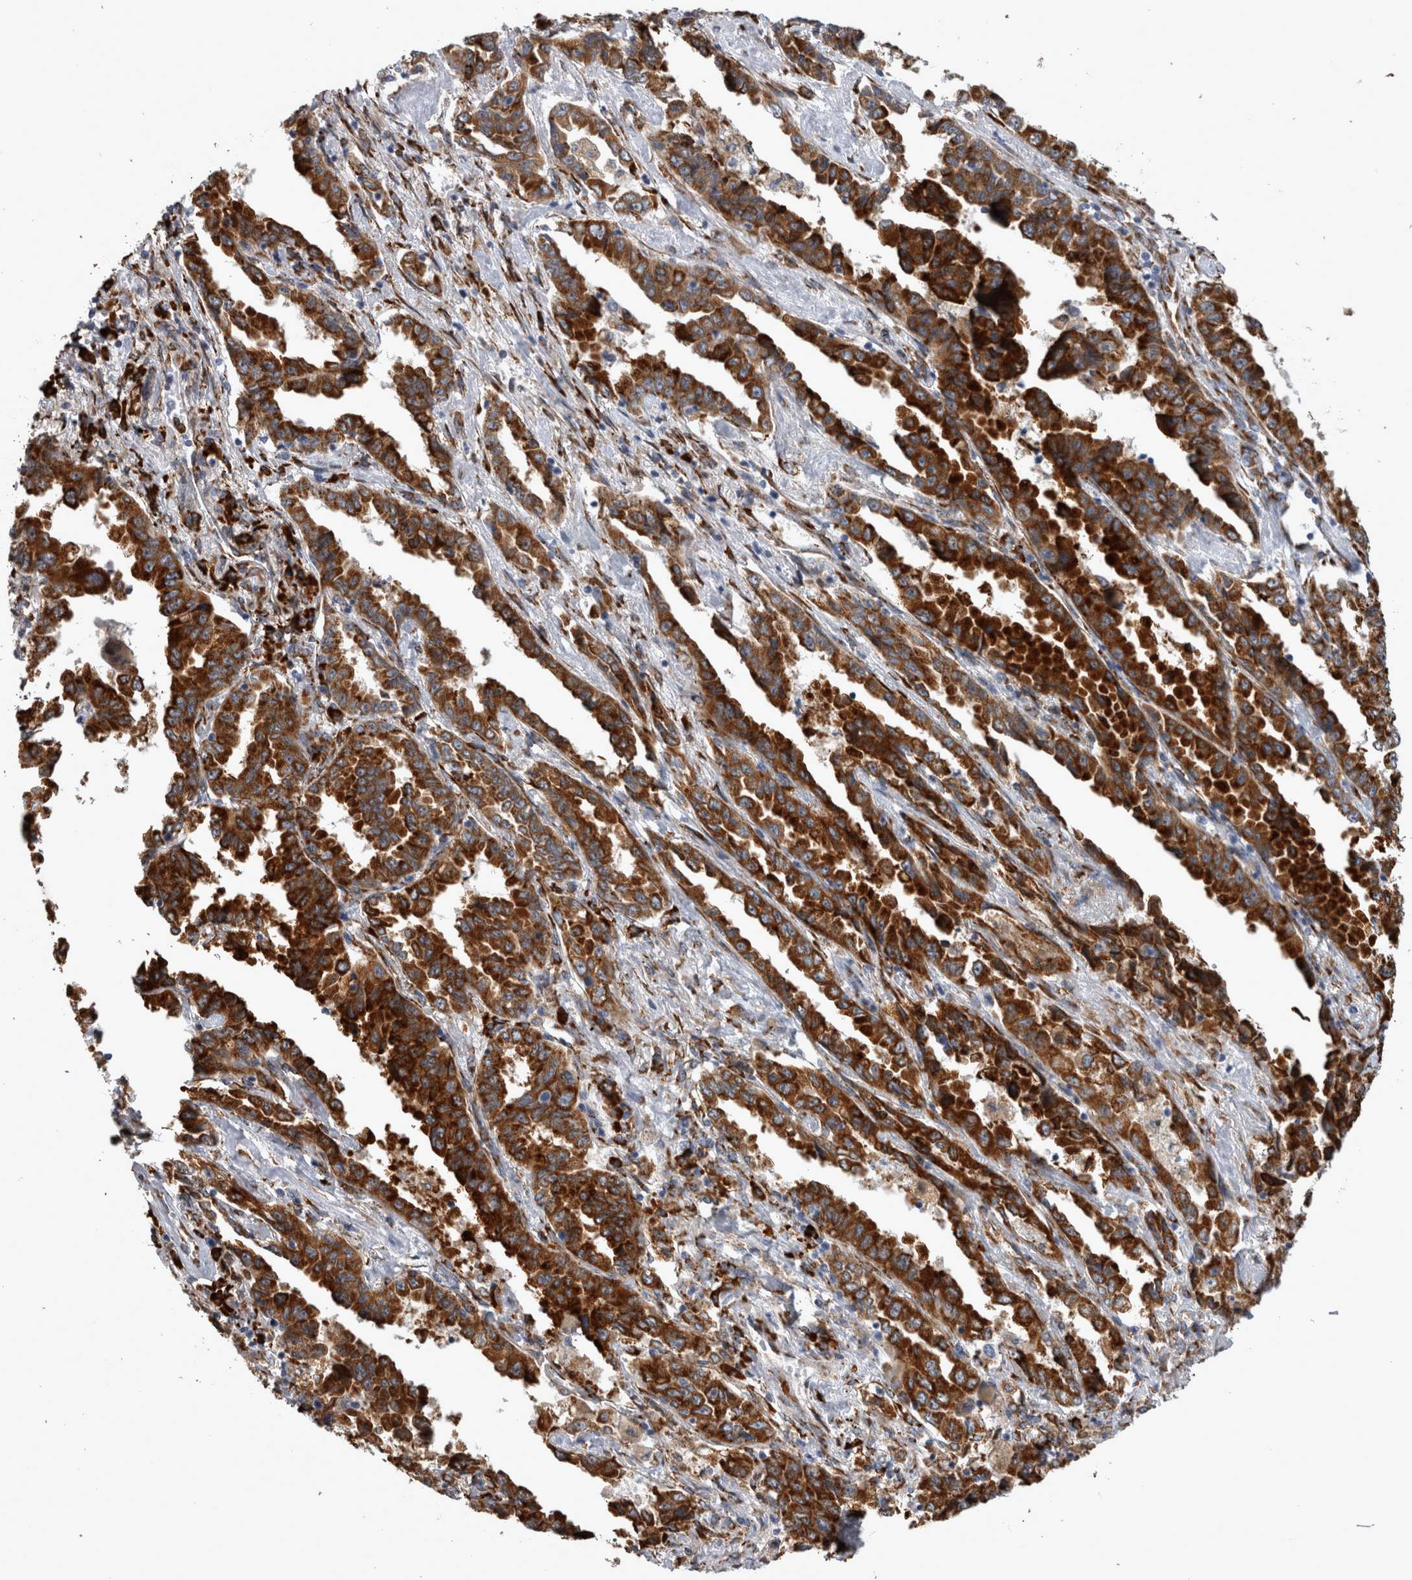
{"staining": {"intensity": "strong", "quantity": ">75%", "location": "cytoplasmic/membranous"}, "tissue": "lung cancer", "cell_type": "Tumor cells", "image_type": "cancer", "snomed": [{"axis": "morphology", "description": "Adenocarcinoma, NOS"}, {"axis": "topography", "description": "Lung"}], "caption": "Adenocarcinoma (lung) tissue displays strong cytoplasmic/membranous staining in approximately >75% of tumor cells, visualized by immunohistochemistry.", "gene": "FHIP2B", "patient": {"sex": "female", "age": 51}}